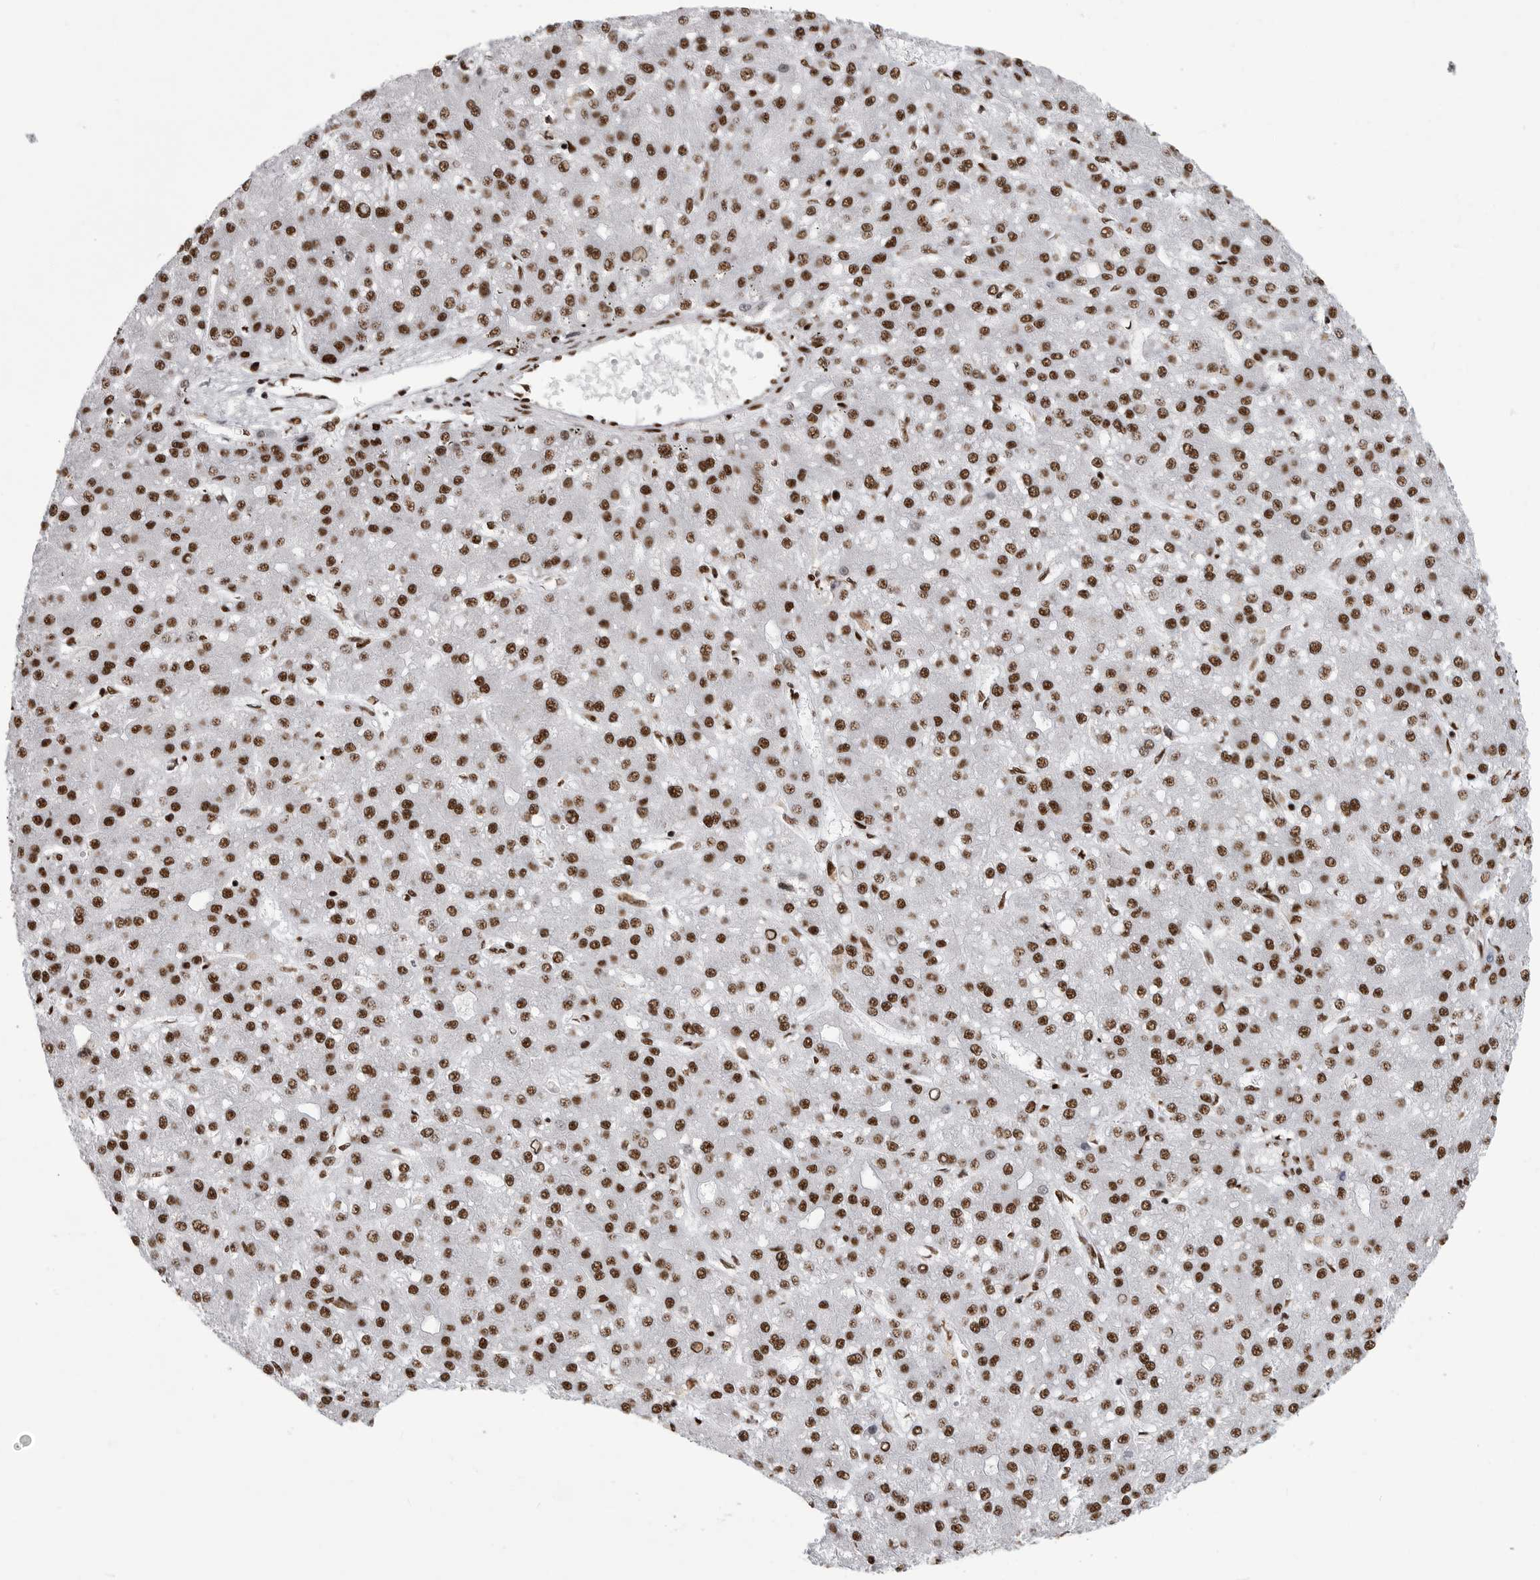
{"staining": {"intensity": "strong", "quantity": ">75%", "location": "nuclear"}, "tissue": "liver cancer", "cell_type": "Tumor cells", "image_type": "cancer", "snomed": [{"axis": "morphology", "description": "Carcinoma, Hepatocellular, NOS"}, {"axis": "topography", "description": "Liver"}], "caption": "Immunohistochemistry (IHC) photomicrograph of human liver hepatocellular carcinoma stained for a protein (brown), which displays high levels of strong nuclear expression in approximately >75% of tumor cells.", "gene": "BCLAF1", "patient": {"sex": "male", "age": 67}}